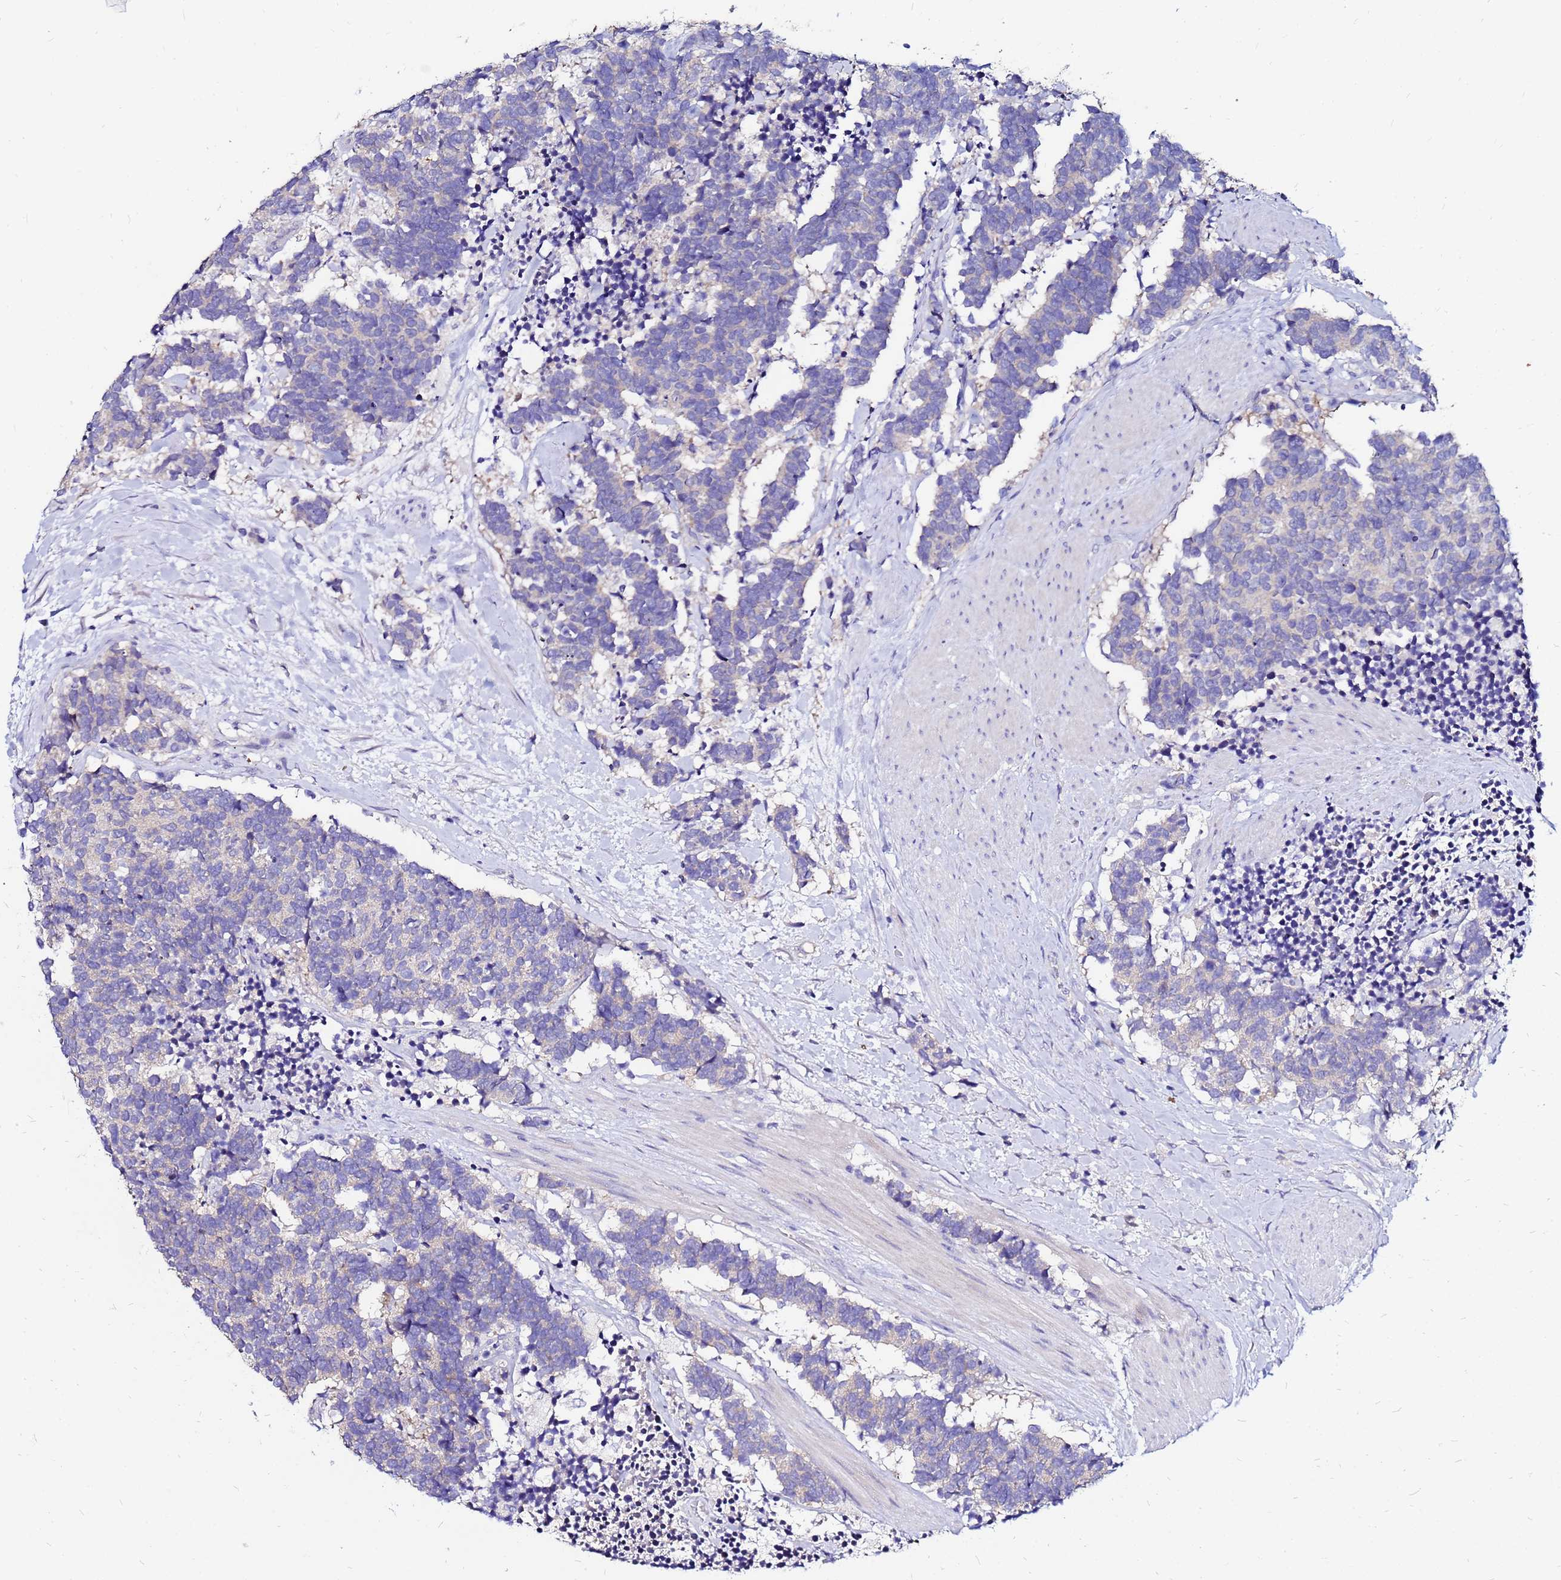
{"staining": {"intensity": "negative", "quantity": "none", "location": "none"}, "tissue": "carcinoid", "cell_type": "Tumor cells", "image_type": "cancer", "snomed": [{"axis": "morphology", "description": "Carcinoma, NOS"}, {"axis": "morphology", "description": "Carcinoid, malignant, NOS"}, {"axis": "topography", "description": "Prostate"}], "caption": "A micrograph of malignant carcinoid stained for a protein displays no brown staining in tumor cells.", "gene": "ARHGEF5", "patient": {"sex": "male", "age": 57}}